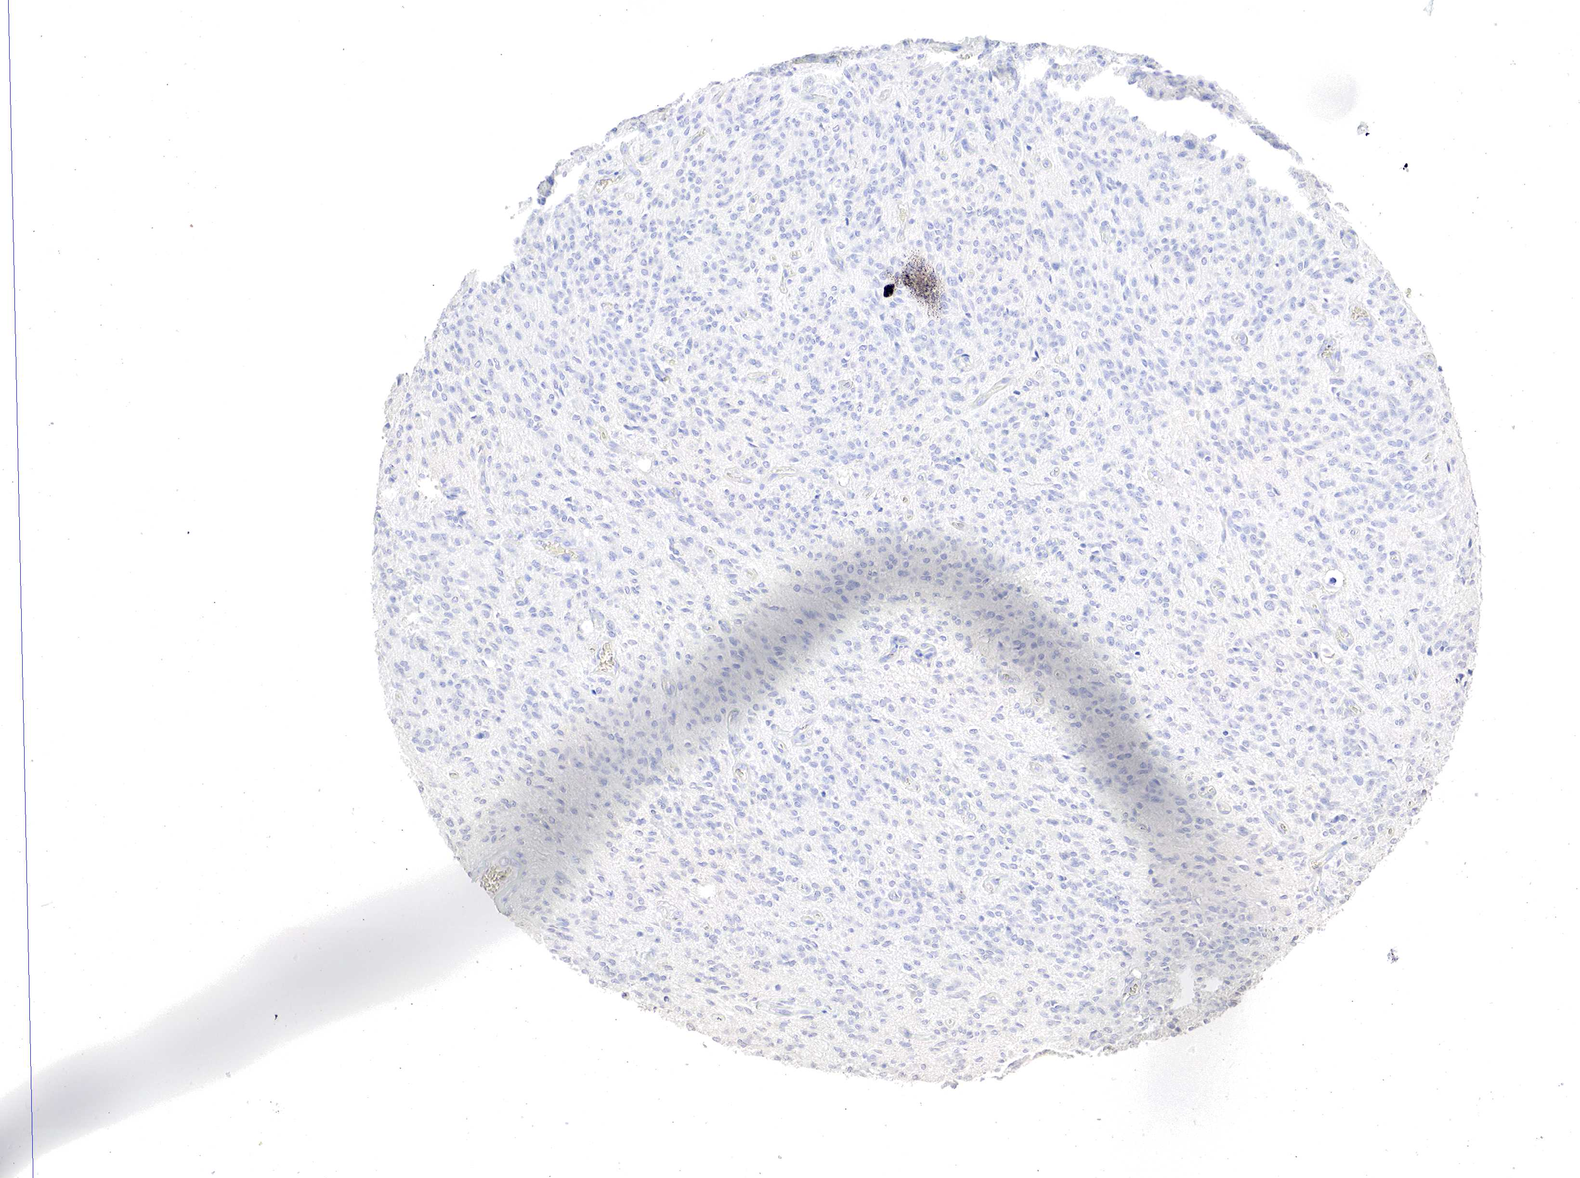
{"staining": {"intensity": "negative", "quantity": "none", "location": "none"}, "tissue": "glioma", "cell_type": "Tumor cells", "image_type": "cancer", "snomed": [{"axis": "morphology", "description": "Glioma, malignant, Low grade"}, {"axis": "topography", "description": "Brain"}], "caption": "The image demonstrates no significant staining in tumor cells of glioma. (DAB IHC, high magnification).", "gene": "OTC", "patient": {"sex": "female", "age": 15}}